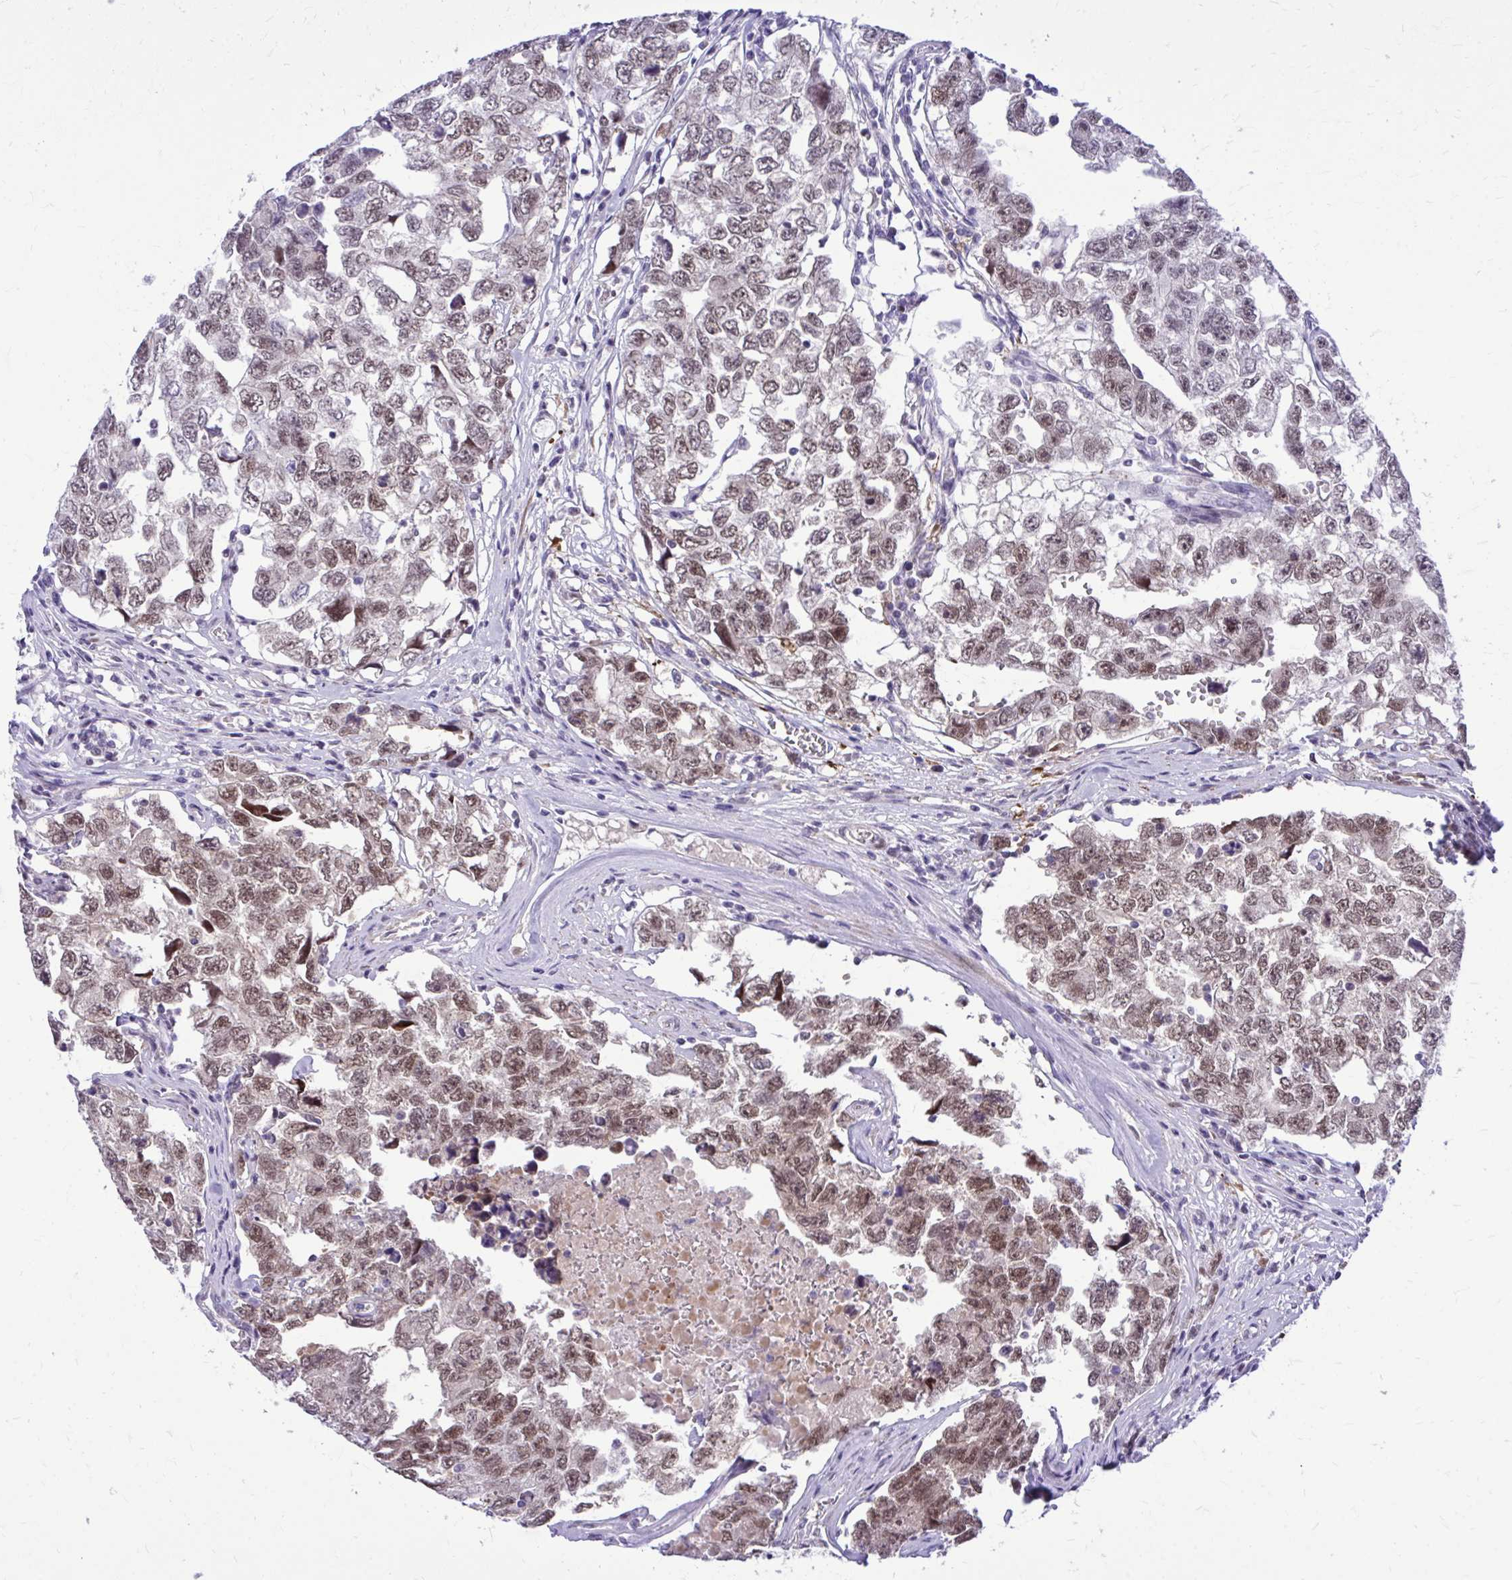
{"staining": {"intensity": "moderate", "quantity": ">75%", "location": "nuclear"}, "tissue": "testis cancer", "cell_type": "Tumor cells", "image_type": "cancer", "snomed": [{"axis": "morphology", "description": "Carcinoma, Embryonal, NOS"}, {"axis": "topography", "description": "Testis"}], "caption": "Protein expression analysis of human testis cancer reveals moderate nuclear positivity in approximately >75% of tumor cells. (DAB (3,3'-diaminobenzidine) = brown stain, brightfield microscopy at high magnification).", "gene": "ZBTB25", "patient": {"sex": "male", "age": 22}}